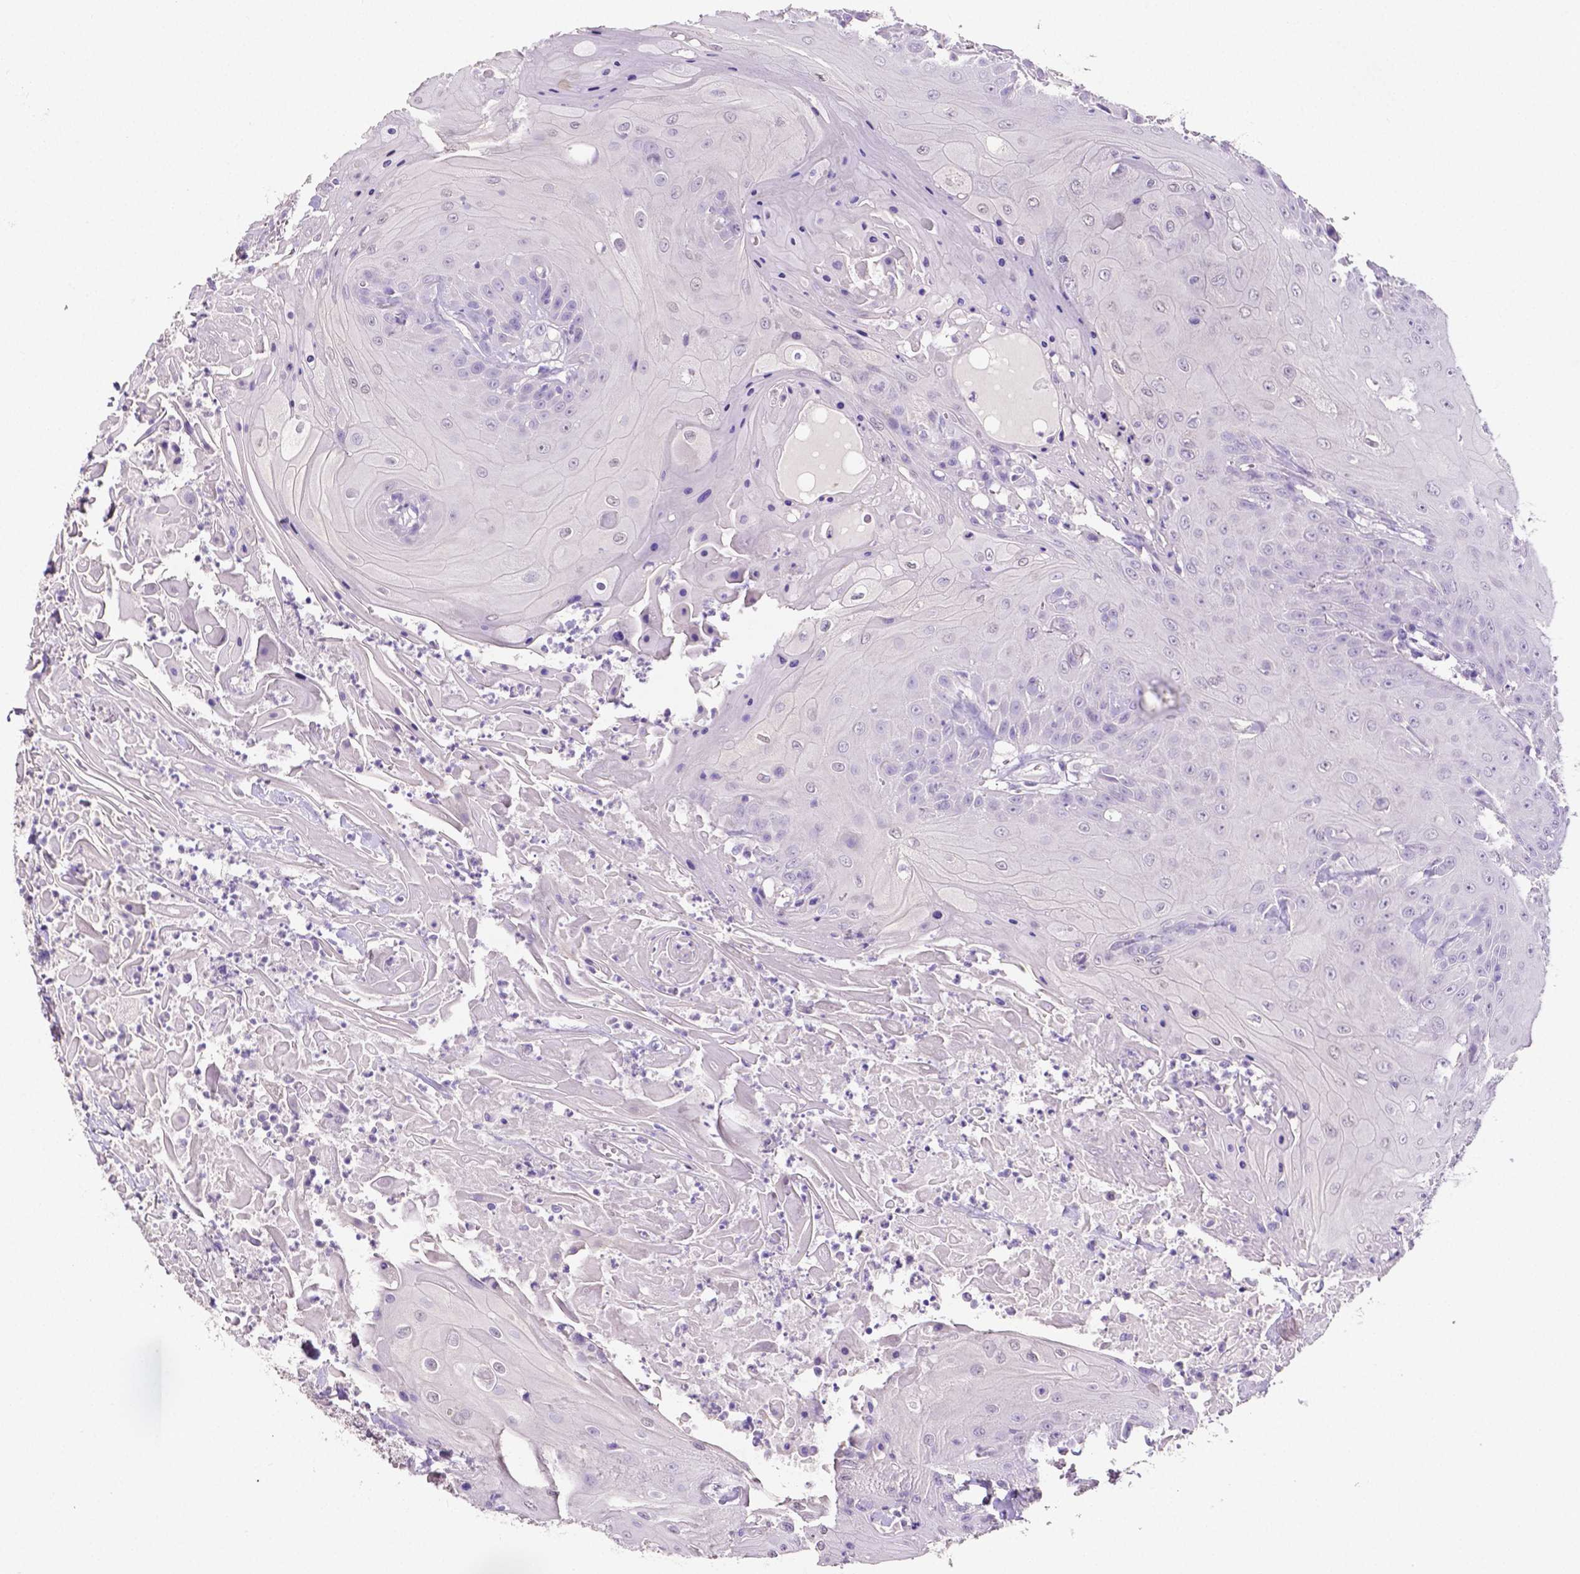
{"staining": {"intensity": "negative", "quantity": "none", "location": "none"}, "tissue": "head and neck cancer", "cell_type": "Tumor cells", "image_type": "cancer", "snomed": [{"axis": "morphology", "description": "Squamous cell carcinoma, NOS"}, {"axis": "topography", "description": "Skin"}, {"axis": "topography", "description": "Head-Neck"}], "caption": "An image of head and neck cancer (squamous cell carcinoma) stained for a protein displays no brown staining in tumor cells.", "gene": "SLC22A2", "patient": {"sex": "male", "age": 80}}